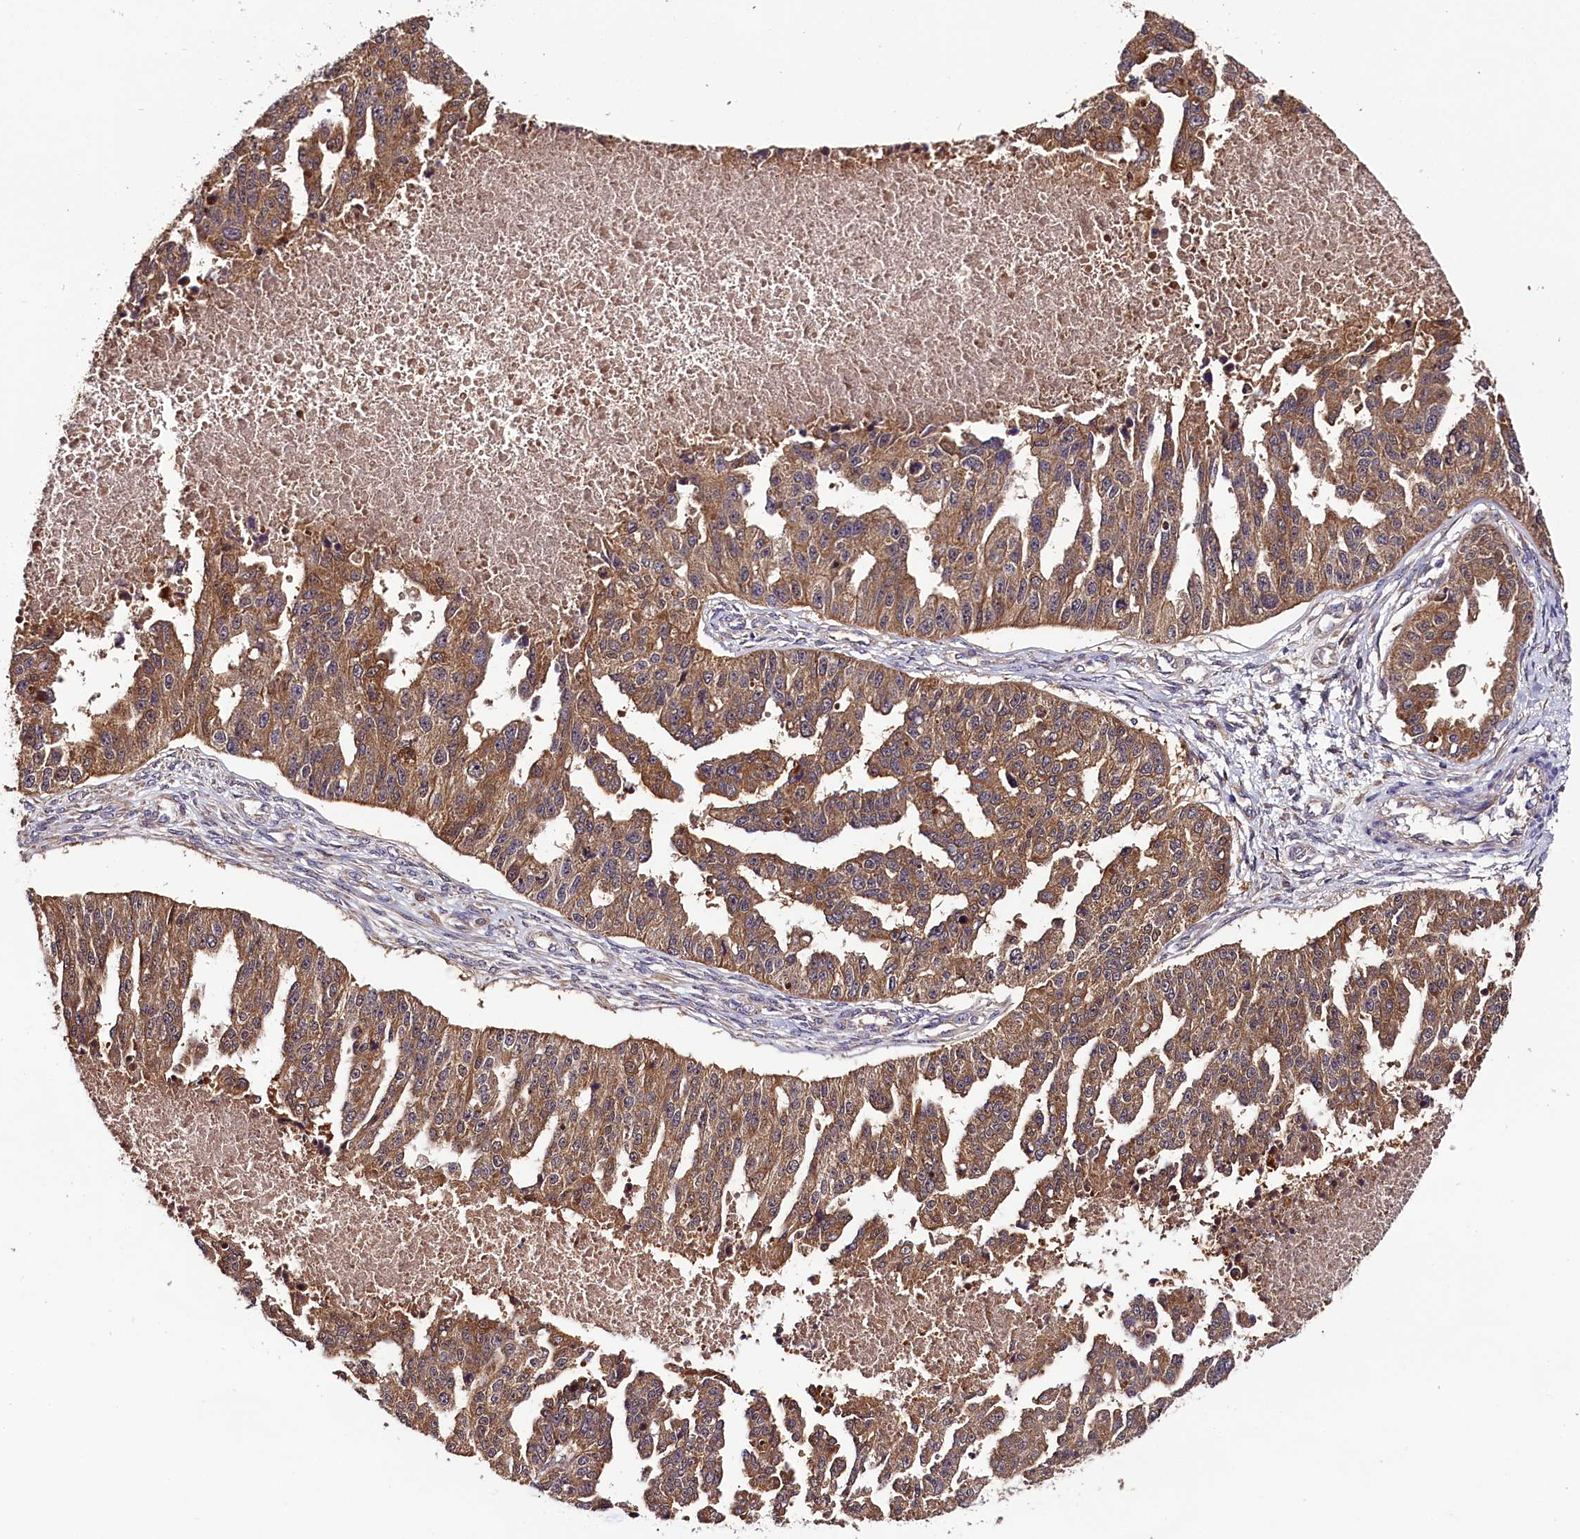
{"staining": {"intensity": "moderate", "quantity": ">75%", "location": "cytoplasmic/membranous"}, "tissue": "ovarian cancer", "cell_type": "Tumor cells", "image_type": "cancer", "snomed": [{"axis": "morphology", "description": "Cystadenocarcinoma, serous, NOS"}, {"axis": "topography", "description": "Ovary"}], "caption": "IHC of human ovarian serous cystadenocarcinoma displays medium levels of moderate cytoplasmic/membranous positivity in about >75% of tumor cells.", "gene": "RPUSD2", "patient": {"sex": "female", "age": 58}}